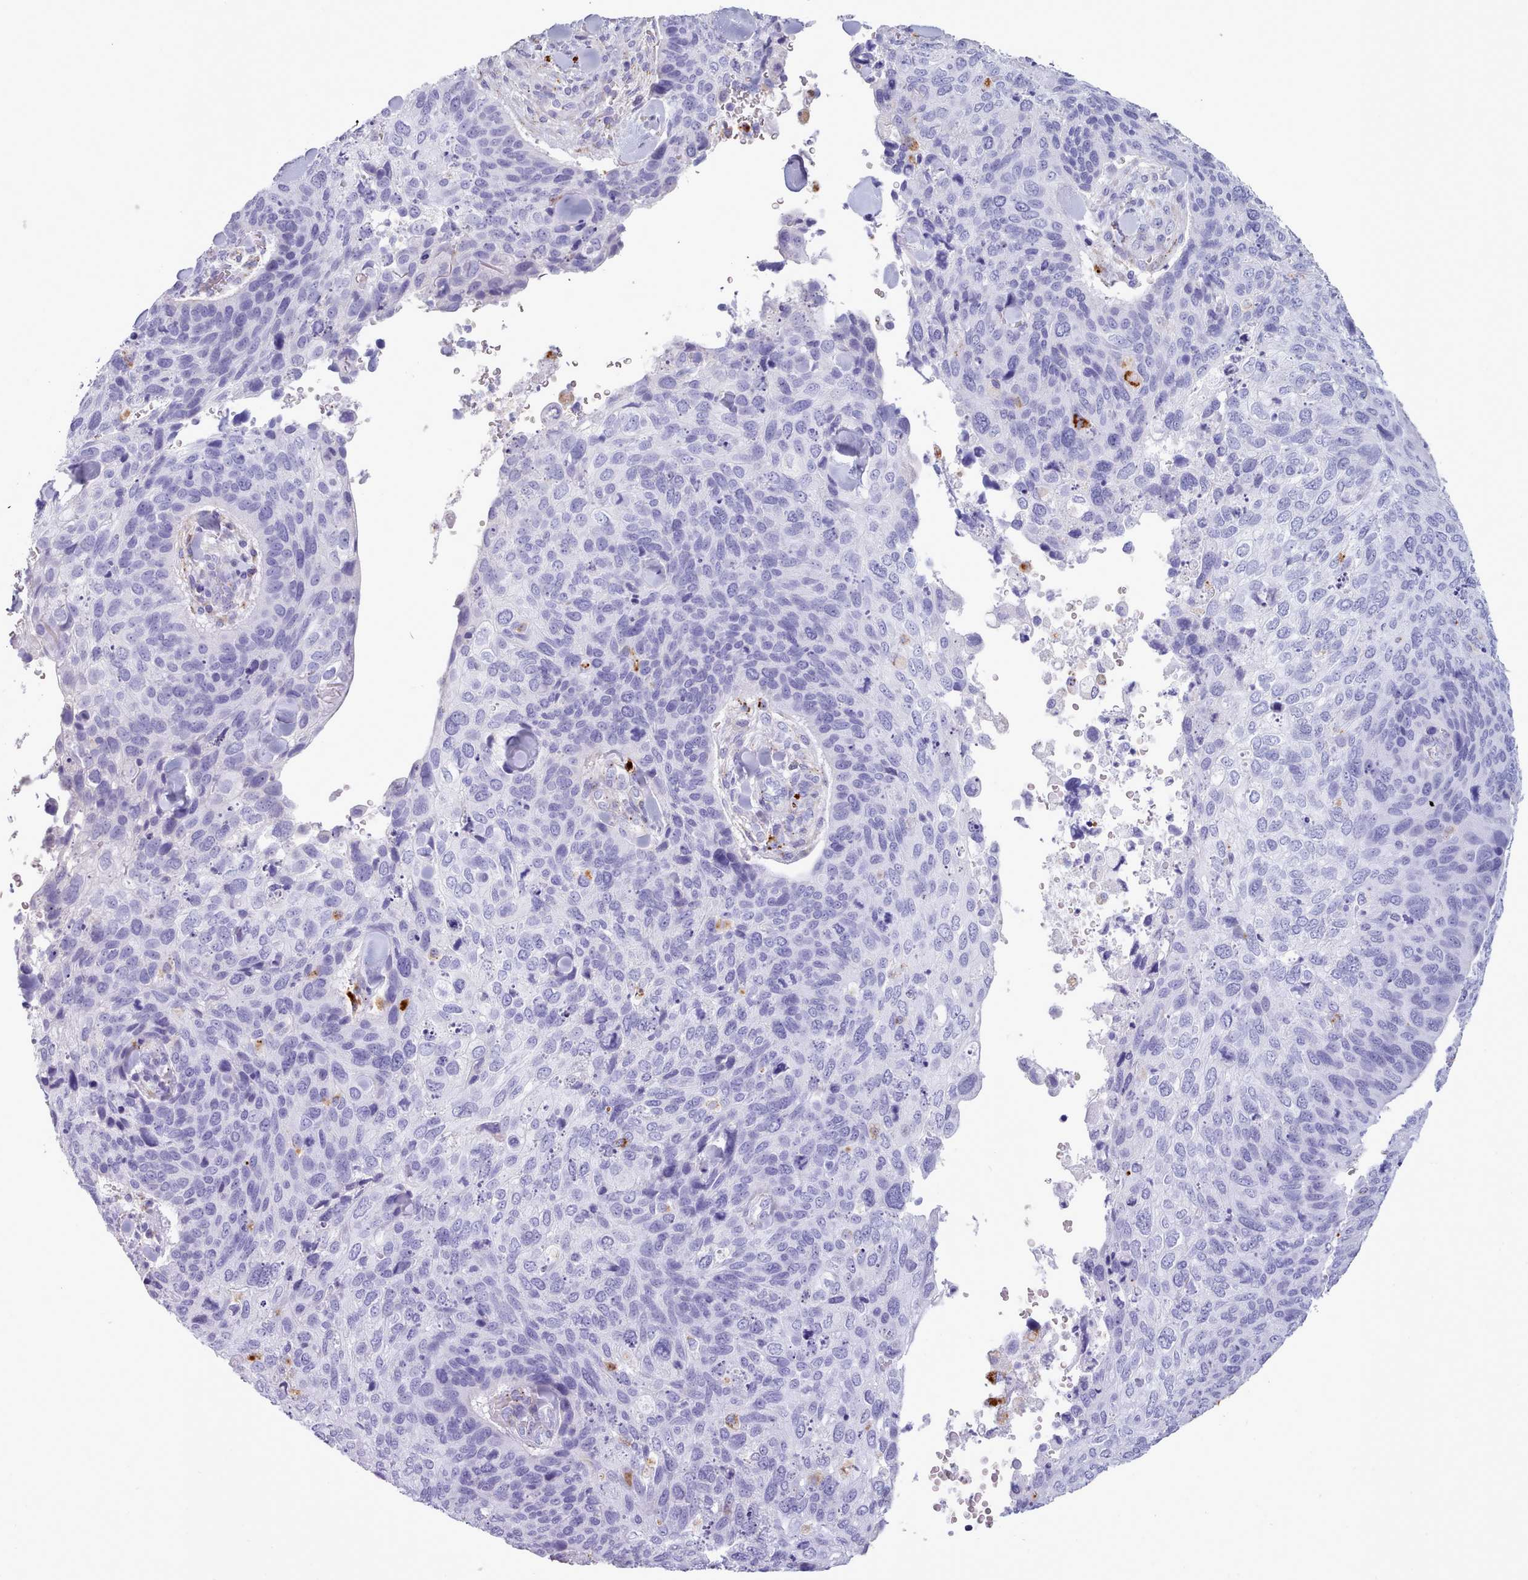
{"staining": {"intensity": "negative", "quantity": "none", "location": "none"}, "tissue": "skin cancer", "cell_type": "Tumor cells", "image_type": "cancer", "snomed": [{"axis": "morphology", "description": "Basal cell carcinoma"}, {"axis": "topography", "description": "Skin"}], "caption": "A micrograph of basal cell carcinoma (skin) stained for a protein reveals no brown staining in tumor cells.", "gene": "GAA", "patient": {"sex": "female", "age": 74}}